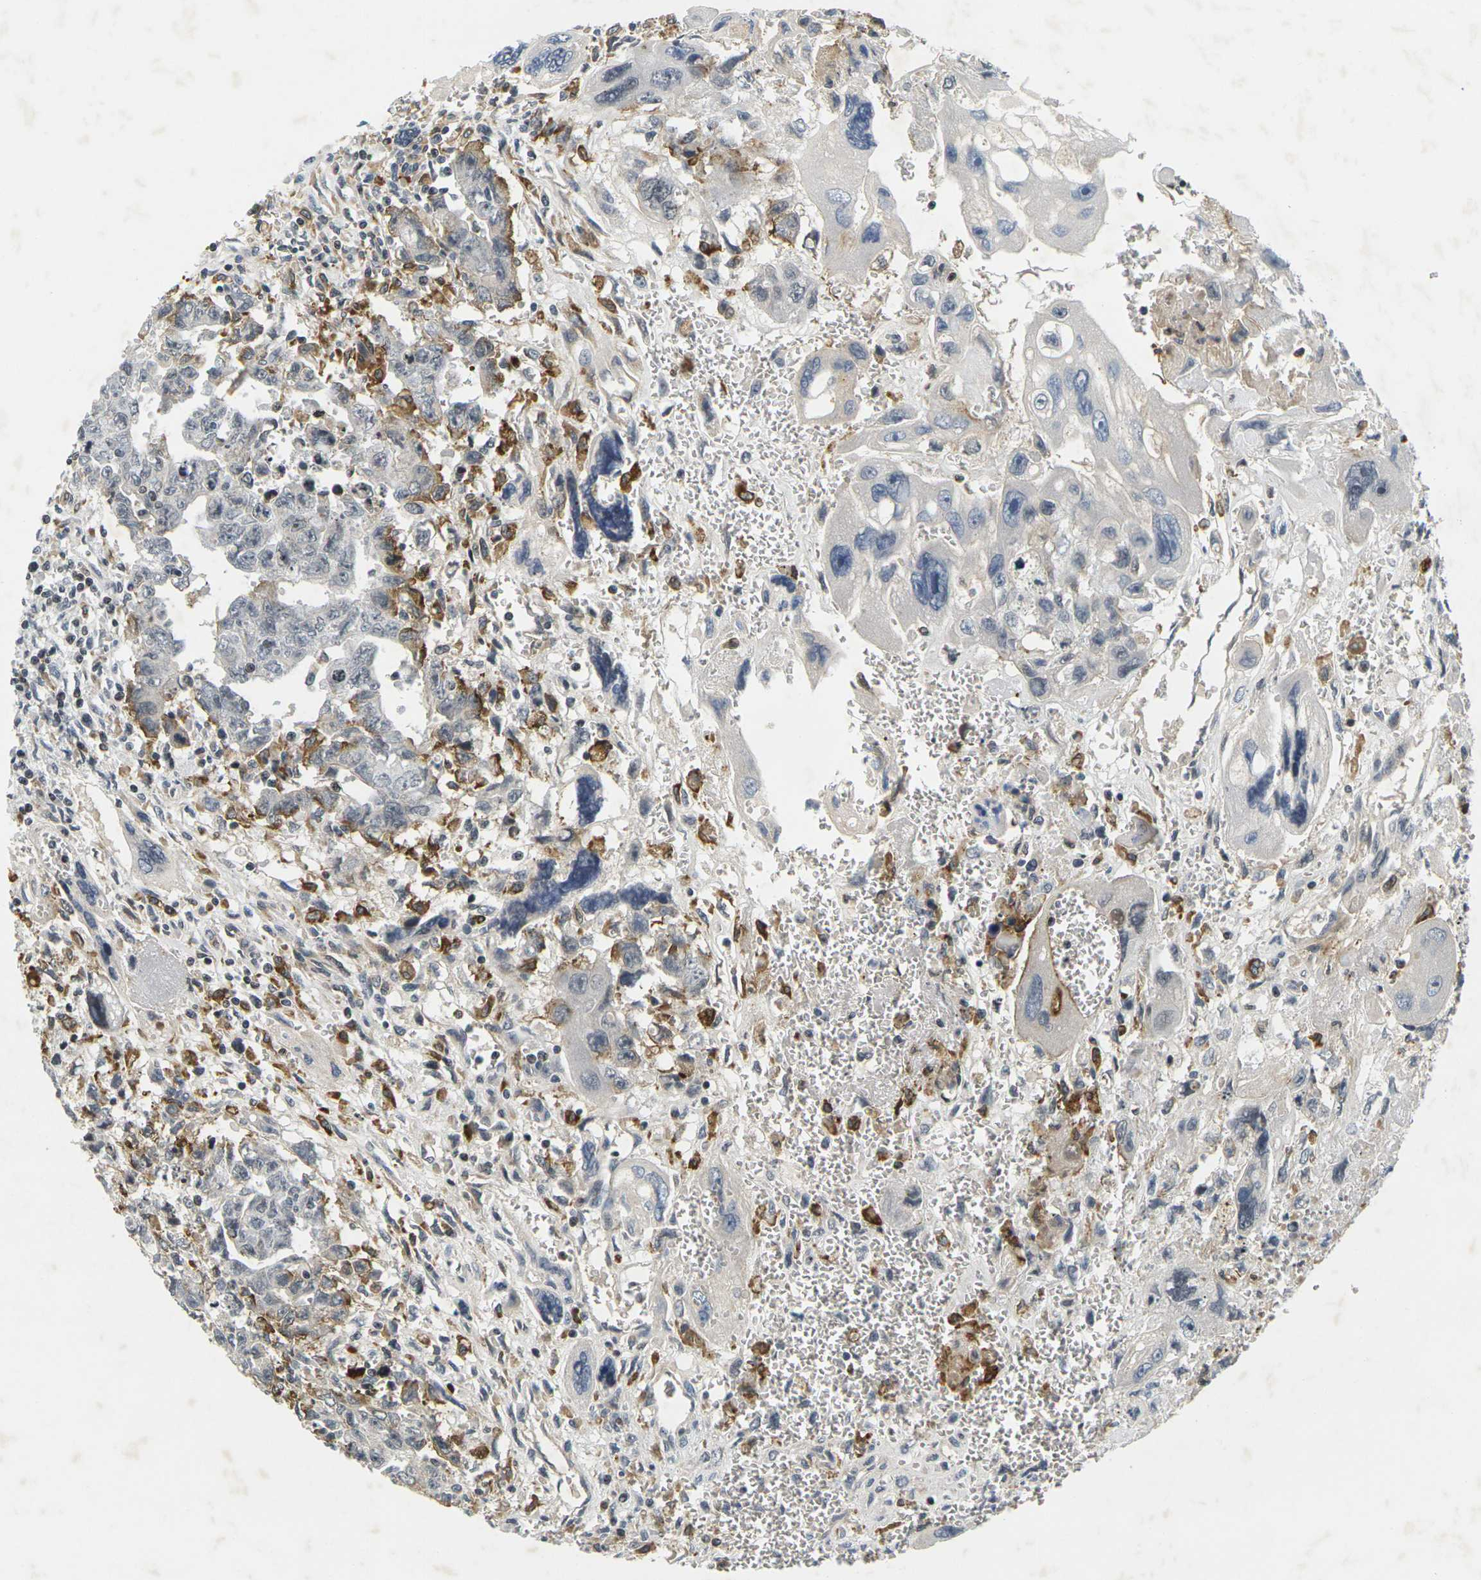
{"staining": {"intensity": "negative", "quantity": "none", "location": "none"}, "tissue": "testis cancer", "cell_type": "Tumor cells", "image_type": "cancer", "snomed": [{"axis": "morphology", "description": "Carcinoma, Embryonal, NOS"}, {"axis": "topography", "description": "Testis"}], "caption": "The immunohistochemistry histopathology image has no significant expression in tumor cells of testis embryonal carcinoma tissue.", "gene": "C1QC", "patient": {"sex": "male", "age": 28}}